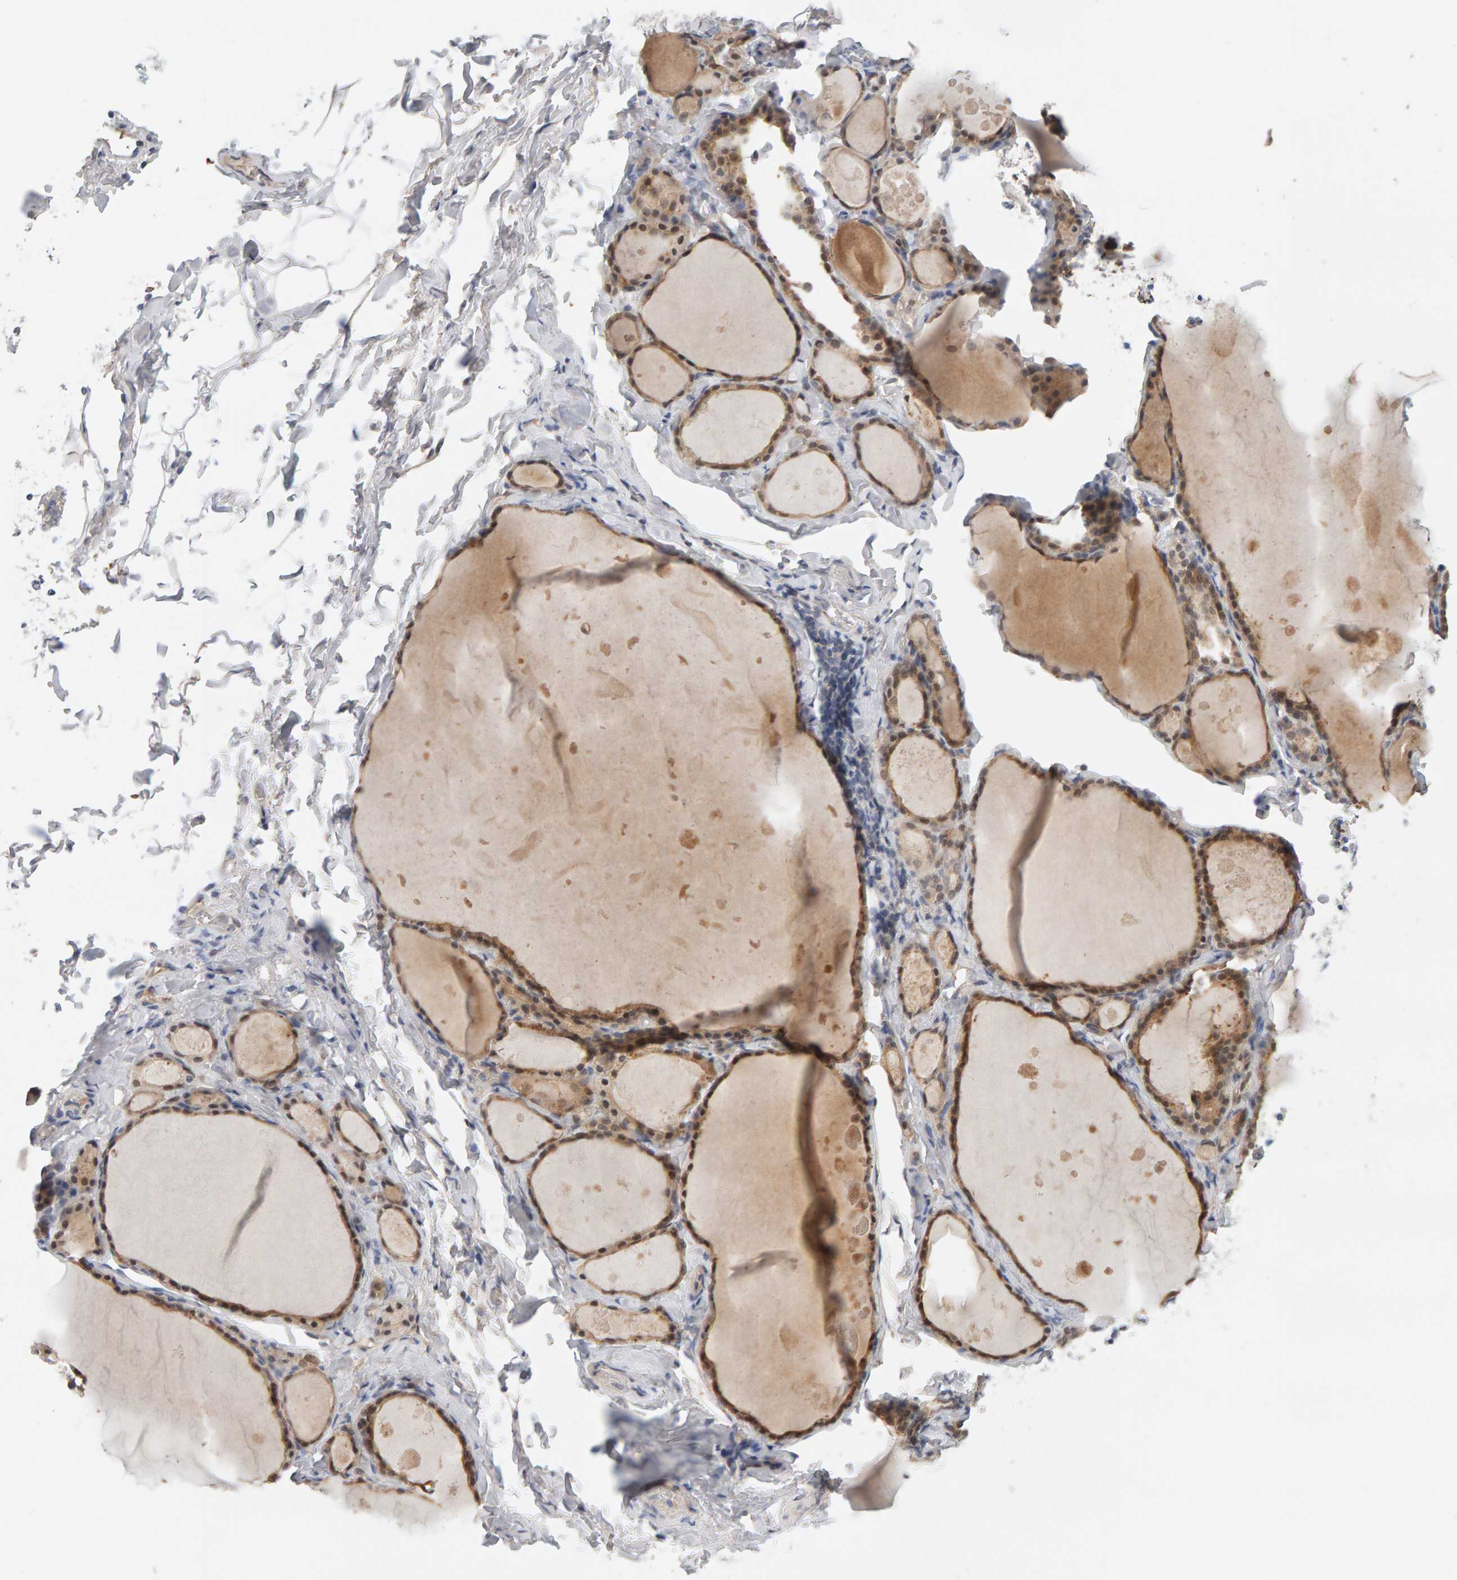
{"staining": {"intensity": "moderate", "quantity": ">75%", "location": "cytoplasmic/membranous,nuclear"}, "tissue": "thyroid gland", "cell_type": "Glandular cells", "image_type": "normal", "snomed": [{"axis": "morphology", "description": "Normal tissue, NOS"}, {"axis": "topography", "description": "Thyroid gland"}], "caption": "Immunohistochemistry (IHC) photomicrograph of normal human thyroid gland stained for a protein (brown), which displays medium levels of moderate cytoplasmic/membranous,nuclear expression in about >75% of glandular cells.", "gene": "GFUS", "patient": {"sex": "male", "age": 56}}